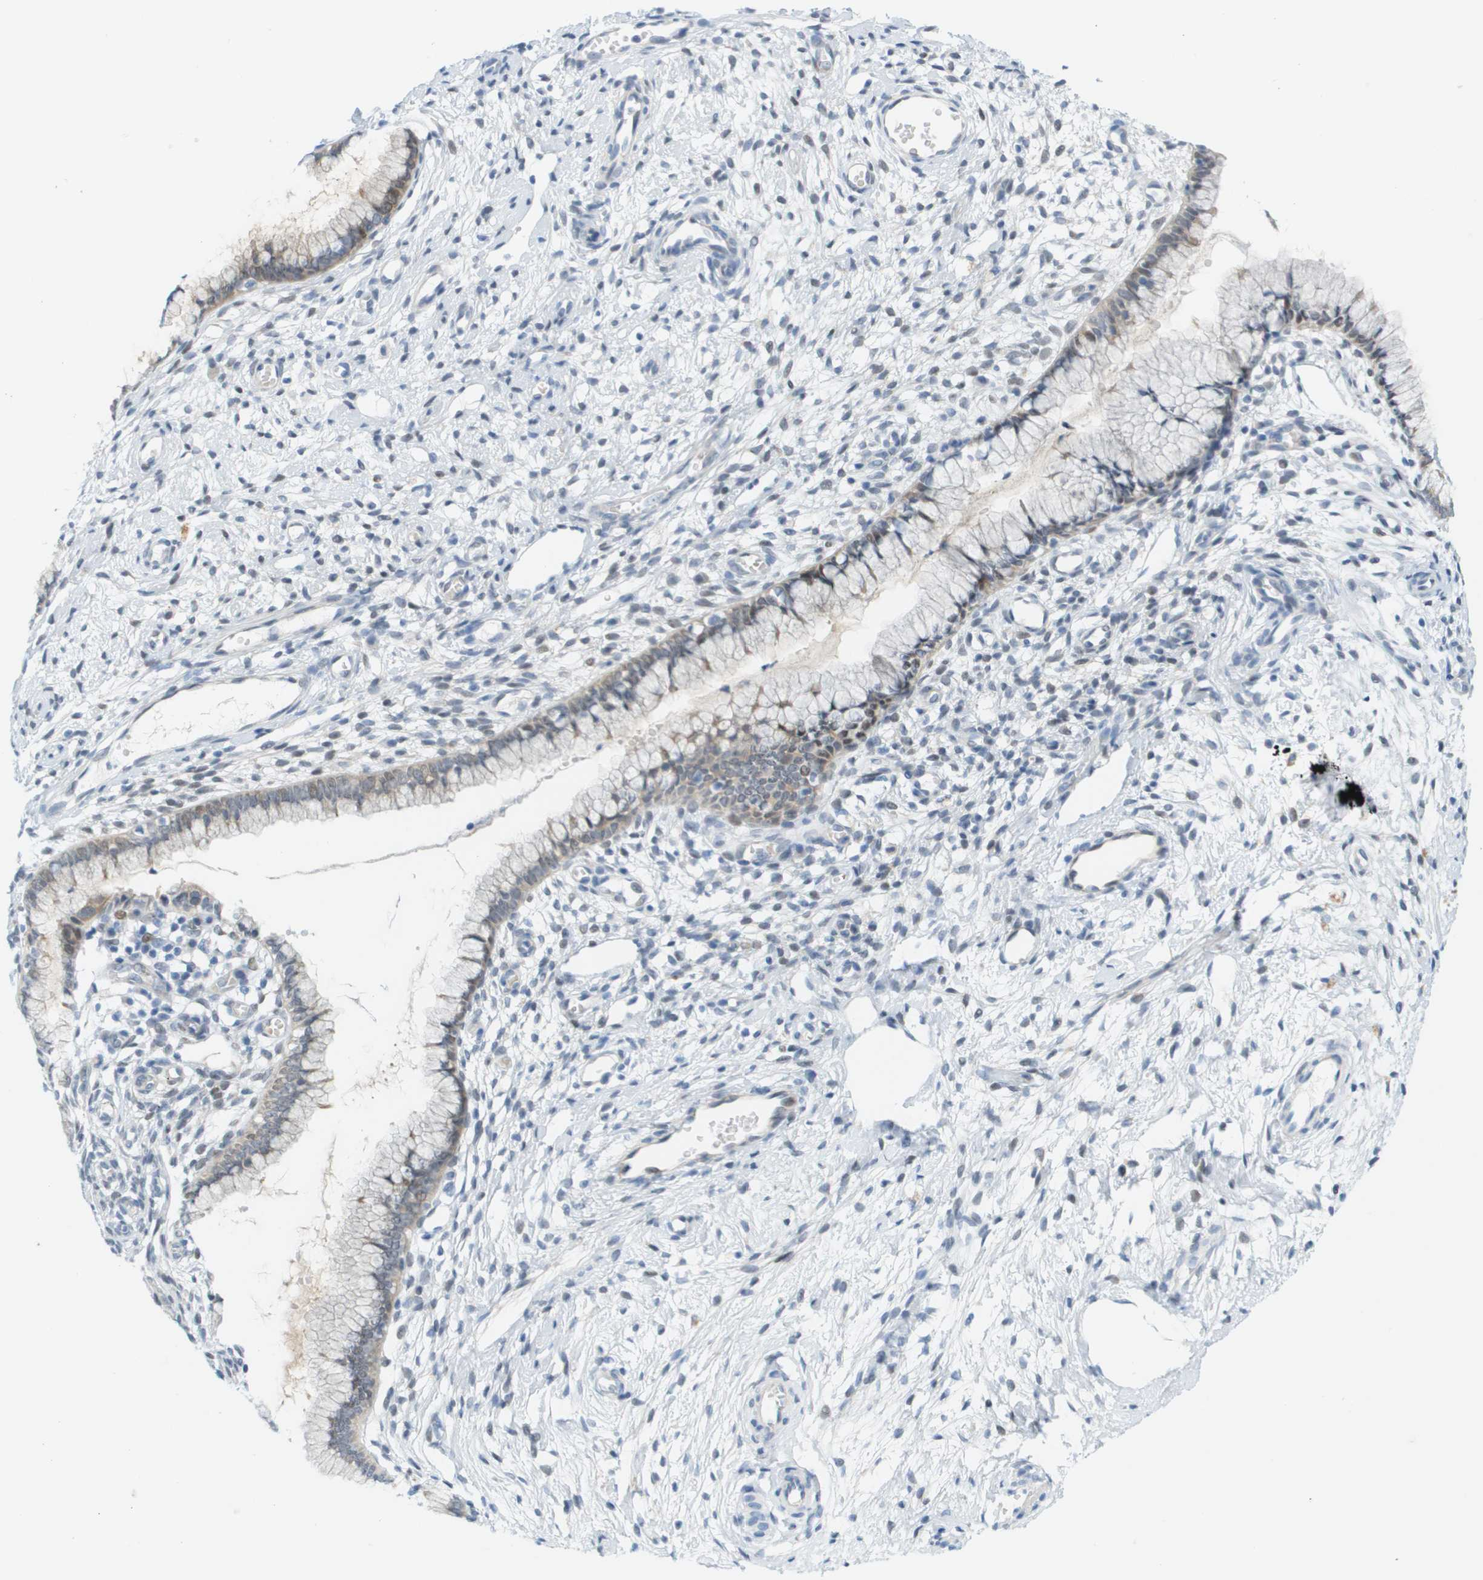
{"staining": {"intensity": "weak", "quantity": "<25%", "location": "cytoplasmic/membranous"}, "tissue": "cervix", "cell_type": "Glandular cells", "image_type": "normal", "snomed": [{"axis": "morphology", "description": "Normal tissue, NOS"}, {"axis": "topography", "description": "Cervix"}], "caption": "Immunohistochemical staining of unremarkable human cervix shows no significant staining in glandular cells. Nuclei are stained in blue.", "gene": "CUL9", "patient": {"sex": "female", "age": 65}}